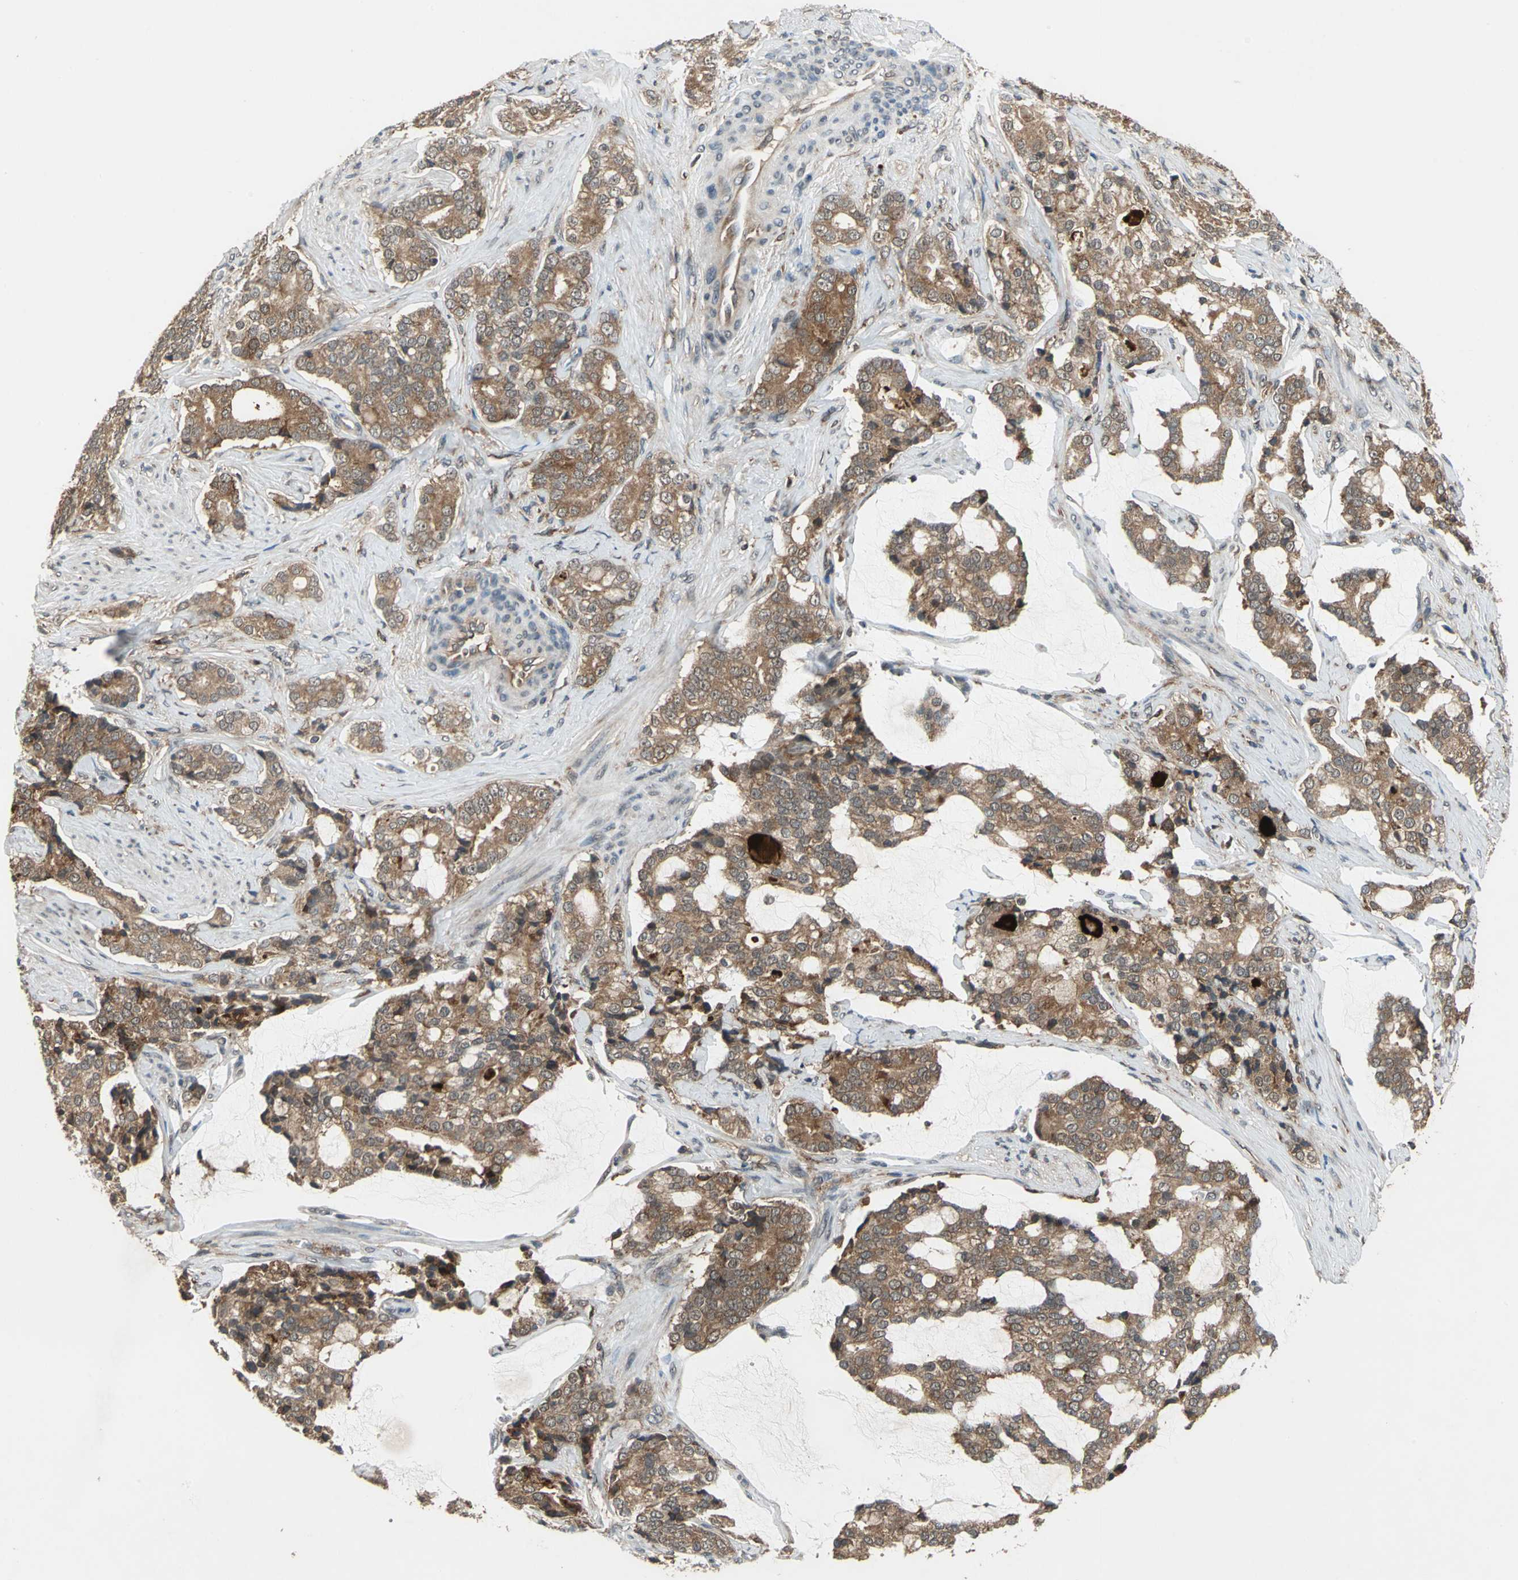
{"staining": {"intensity": "moderate", "quantity": ">75%", "location": "cytoplasmic/membranous"}, "tissue": "prostate cancer", "cell_type": "Tumor cells", "image_type": "cancer", "snomed": [{"axis": "morphology", "description": "Adenocarcinoma, Low grade"}, {"axis": "topography", "description": "Prostate"}], "caption": "The photomicrograph shows staining of prostate cancer, revealing moderate cytoplasmic/membranous protein positivity (brown color) within tumor cells. The staining was performed using DAB (3,3'-diaminobenzidine) to visualize the protein expression in brown, while the nuclei were stained in blue with hematoxylin (Magnification: 20x).", "gene": "NFKBIE", "patient": {"sex": "male", "age": 58}}